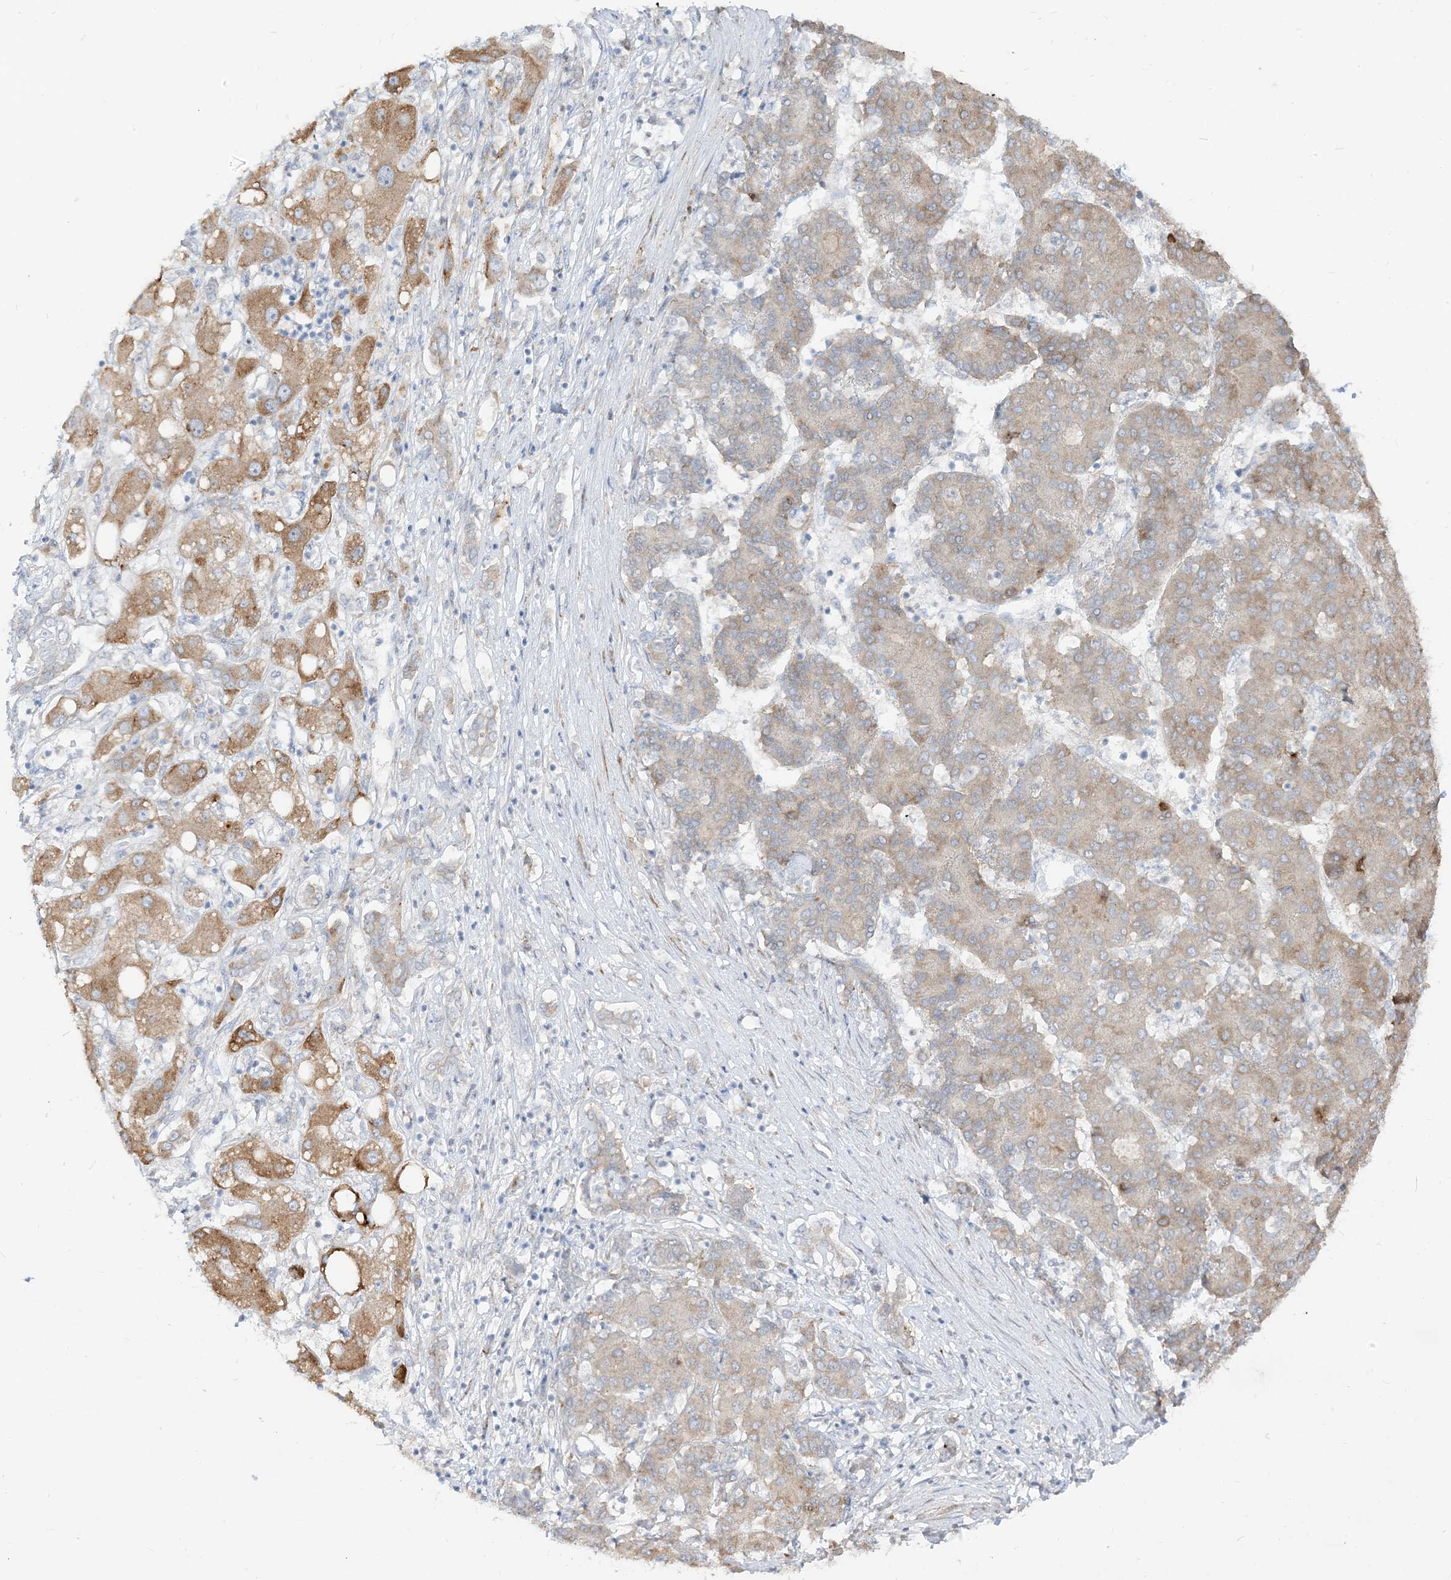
{"staining": {"intensity": "moderate", "quantity": "25%-75%", "location": "cytoplasmic/membranous"}, "tissue": "liver cancer", "cell_type": "Tumor cells", "image_type": "cancer", "snomed": [{"axis": "morphology", "description": "Carcinoma, Hepatocellular, NOS"}, {"axis": "topography", "description": "Liver"}], "caption": "The photomicrograph shows staining of liver hepatocellular carcinoma, revealing moderate cytoplasmic/membranous protein staining (brown color) within tumor cells.", "gene": "LOXL3", "patient": {"sex": "male", "age": 65}}